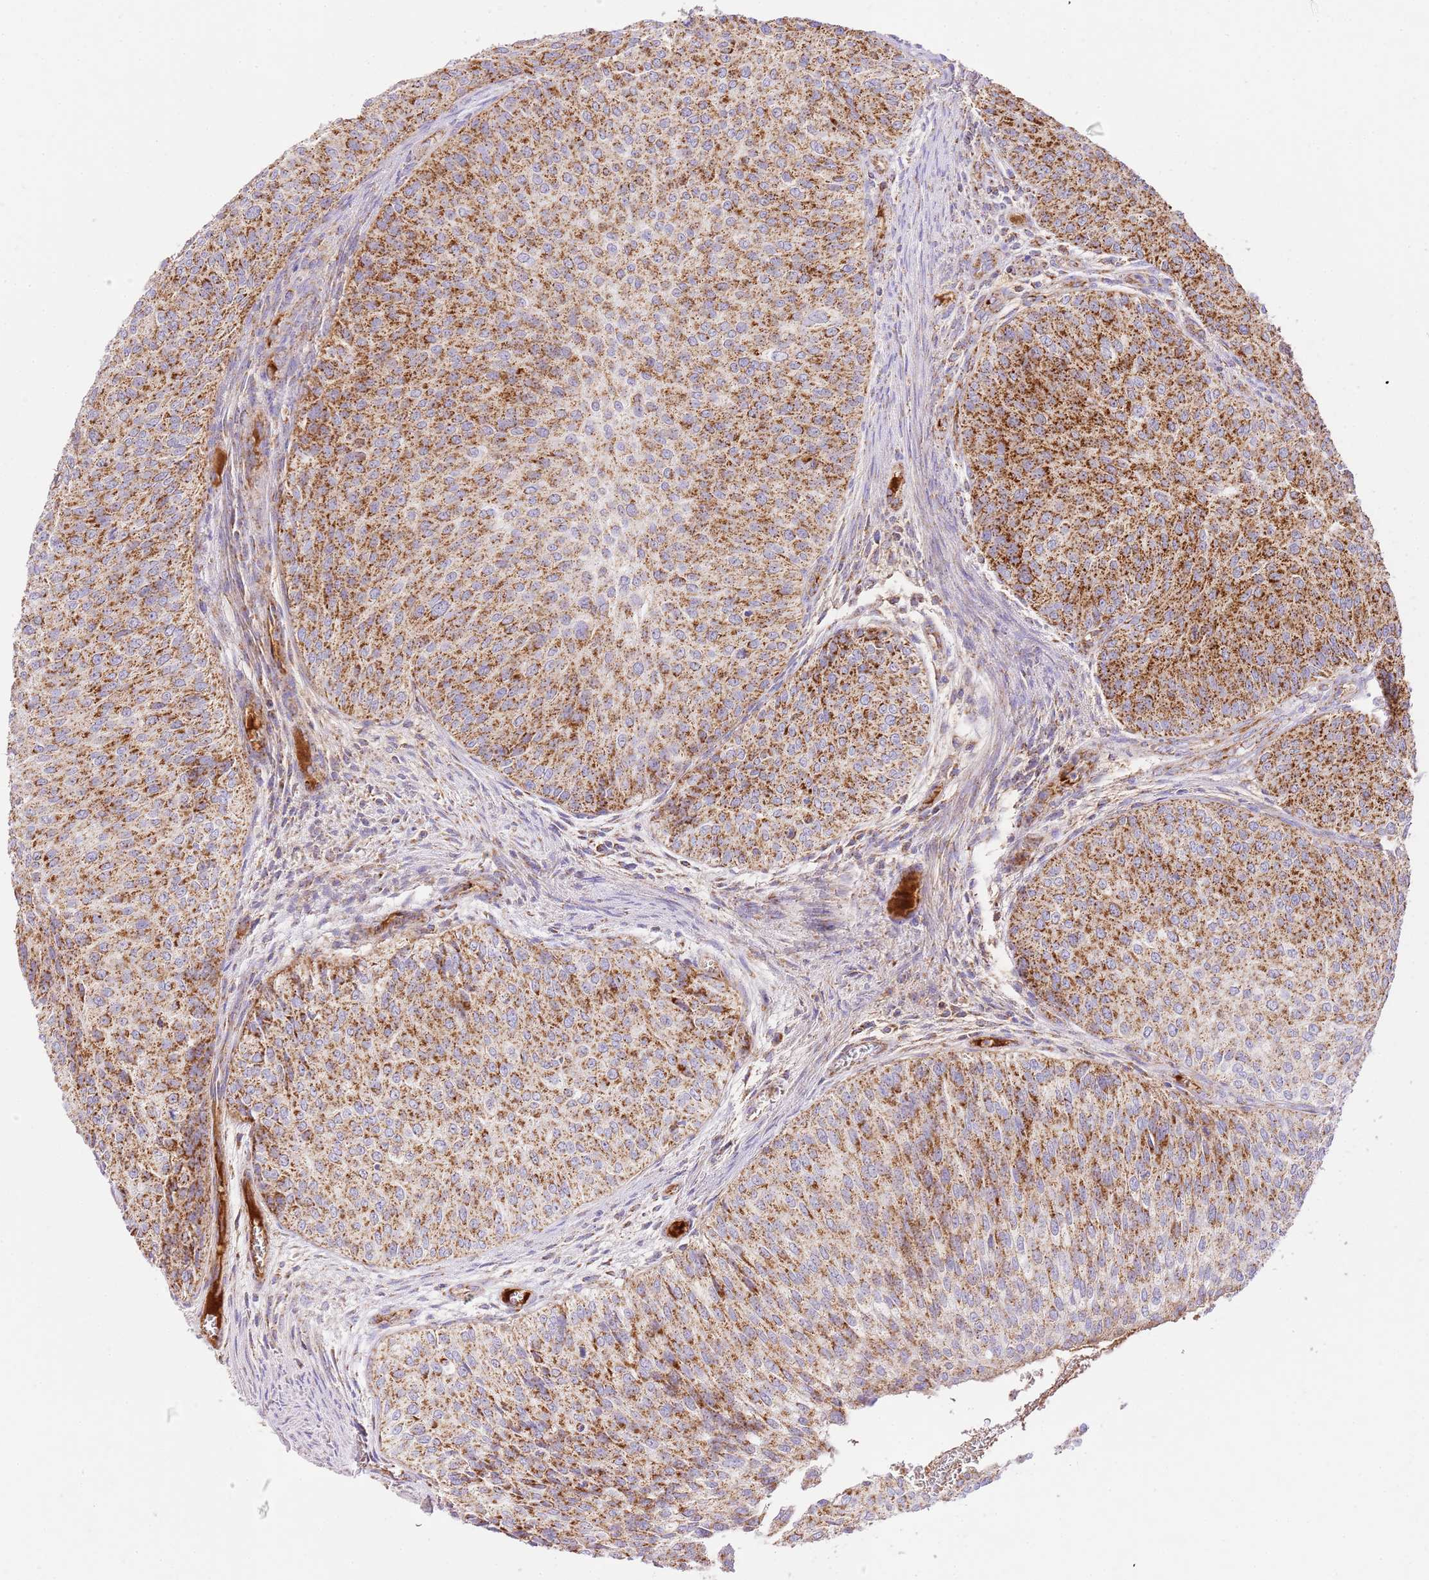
{"staining": {"intensity": "strong", "quantity": ">75%", "location": "cytoplasmic/membranous"}, "tissue": "urothelial cancer", "cell_type": "Tumor cells", "image_type": "cancer", "snomed": [{"axis": "morphology", "description": "Urothelial carcinoma, Low grade"}, {"axis": "topography", "description": "Urinary bladder"}], "caption": "A high-resolution photomicrograph shows immunohistochemistry staining of urothelial cancer, which shows strong cytoplasmic/membranous staining in about >75% of tumor cells.", "gene": "ZBTB39", "patient": {"sex": "male", "age": 84}}